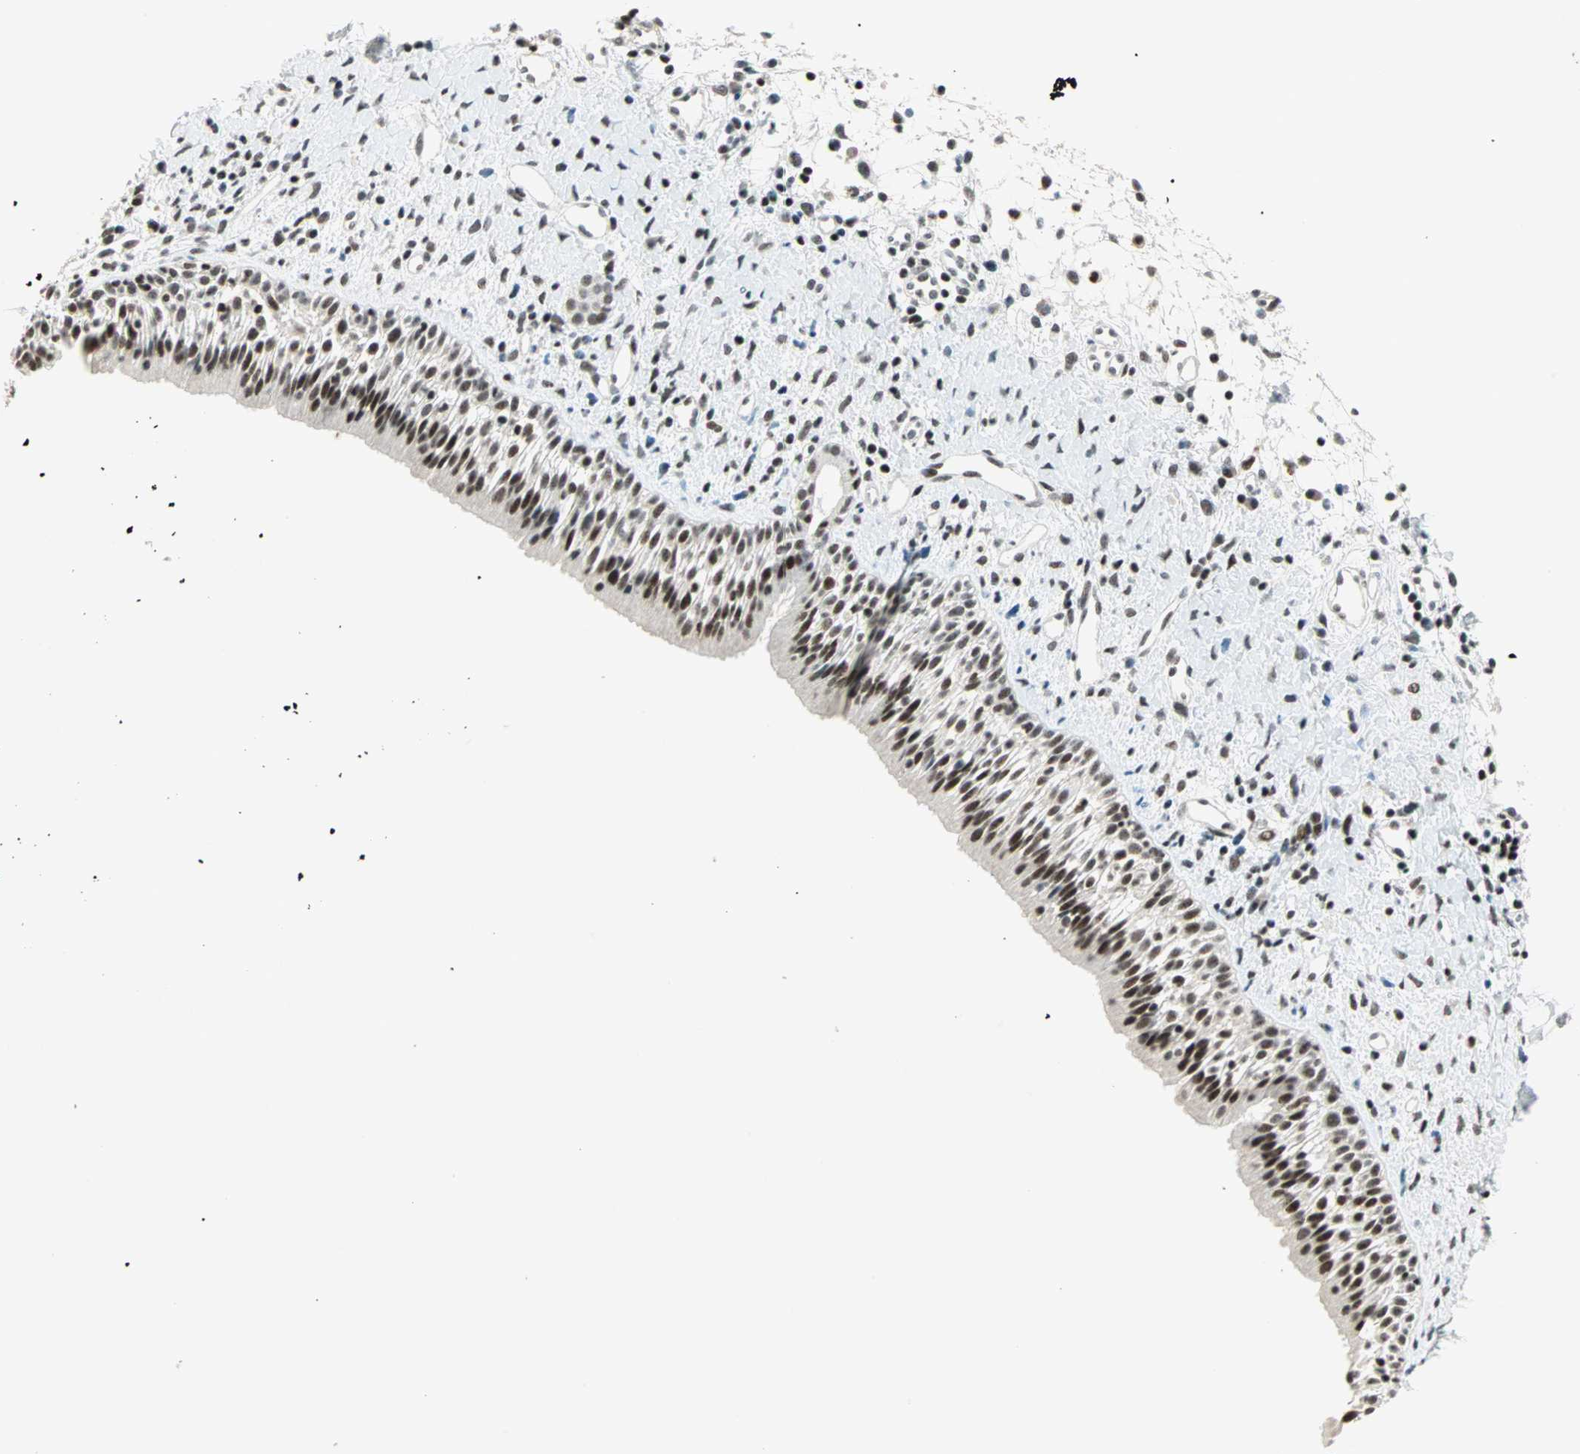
{"staining": {"intensity": "strong", "quantity": ">75%", "location": "nuclear"}, "tissue": "nasopharynx", "cell_type": "Respiratory epithelial cells", "image_type": "normal", "snomed": [{"axis": "morphology", "description": "Normal tissue, NOS"}, {"axis": "topography", "description": "Nasopharynx"}], "caption": "Immunohistochemical staining of unremarkable nasopharynx exhibits >75% levels of strong nuclear protein expression in approximately >75% of respiratory epithelial cells.", "gene": "SIN3A", "patient": {"sex": "male", "age": 22}}